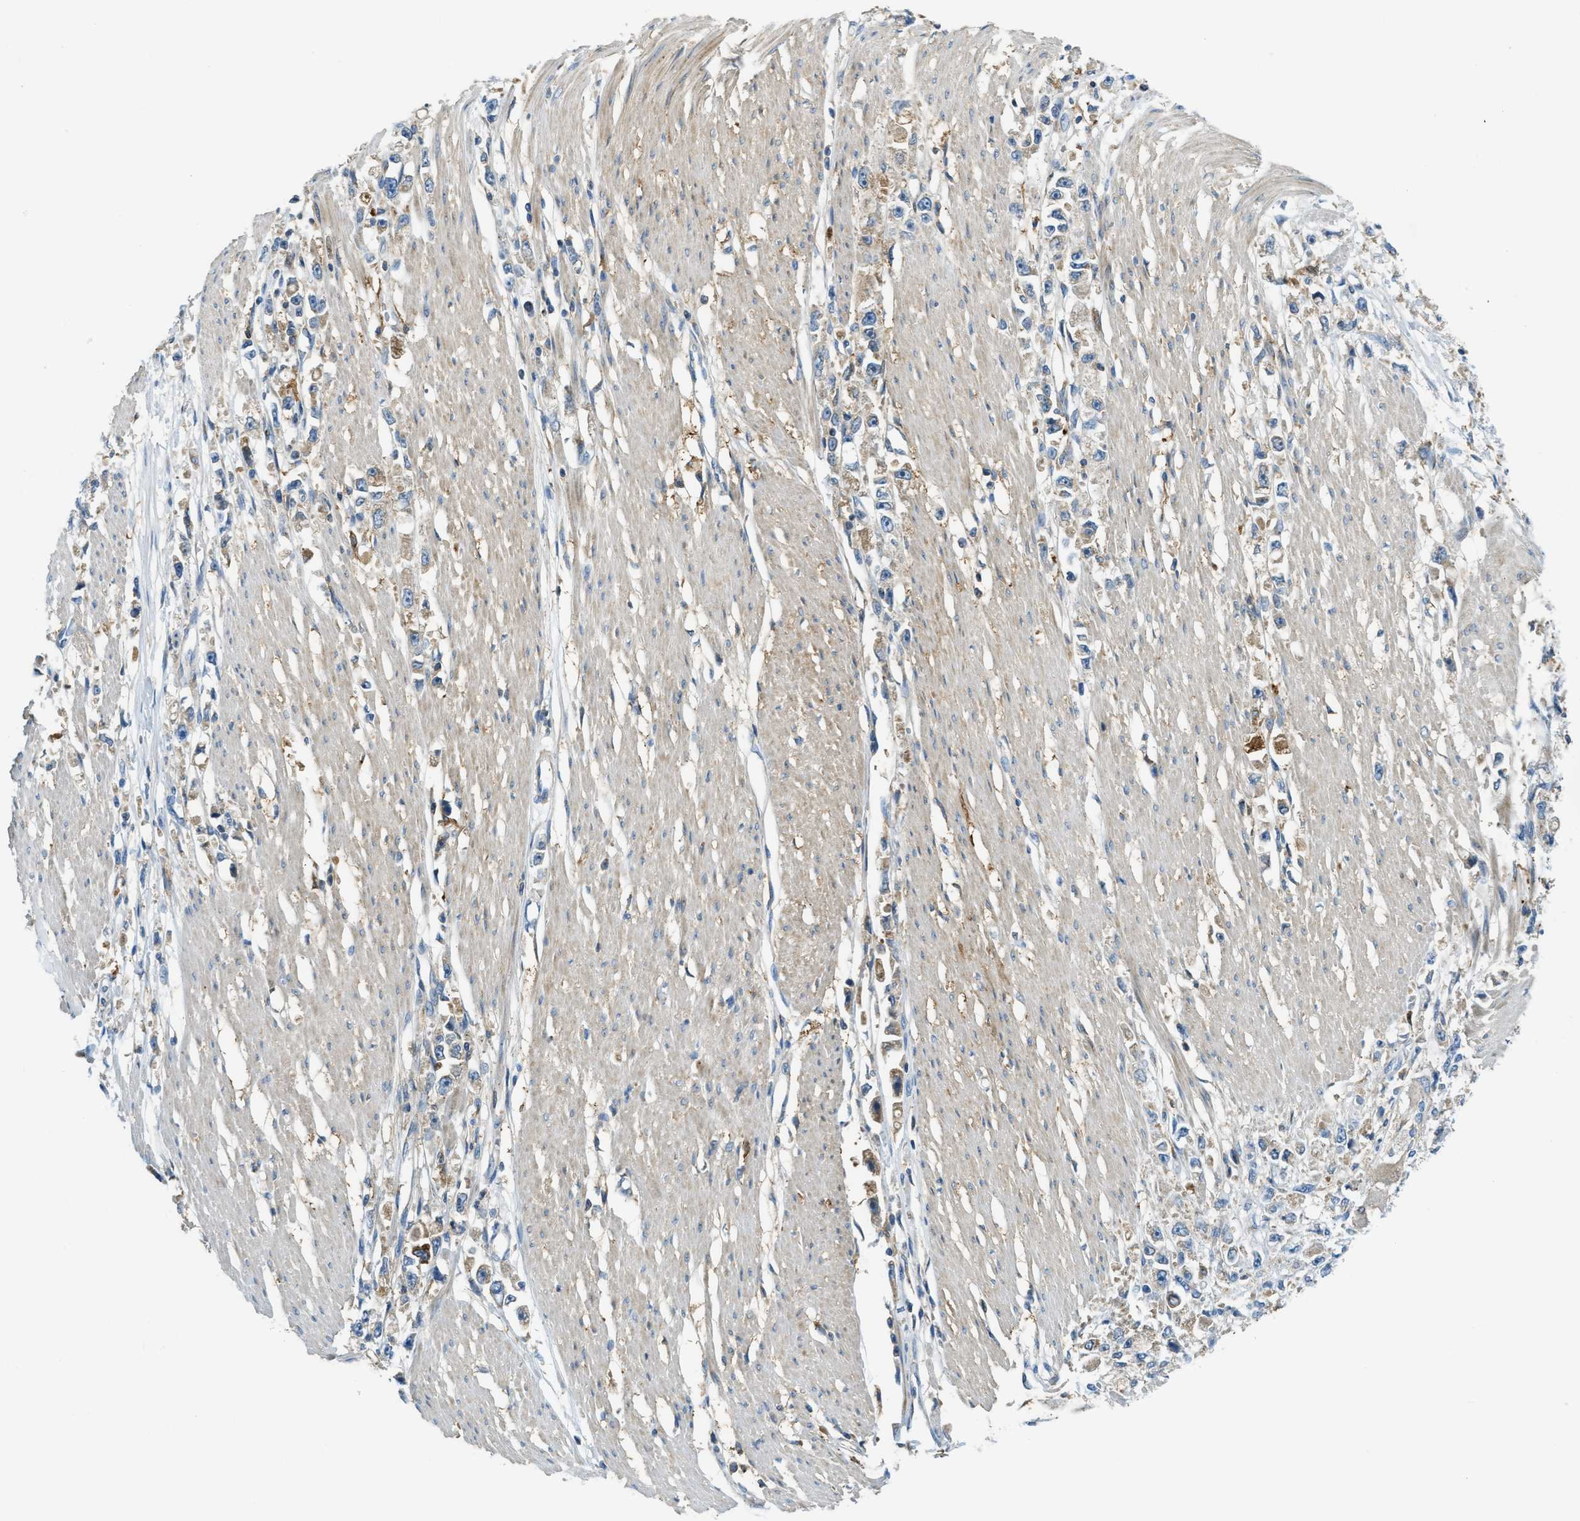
{"staining": {"intensity": "weak", "quantity": "25%-75%", "location": "cytoplasmic/membranous"}, "tissue": "stomach cancer", "cell_type": "Tumor cells", "image_type": "cancer", "snomed": [{"axis": "morphology", "description": "Adenocarcinoma, NOS"}, {"axis": "topography", "description": "Stomach"}], "caption": "Immunohistochemistry (IHC) (DAB (3,3'-diaminobenzidine)) staining of adenocarcinoma (stomach) demonstrates weak cytoplasmic/membranous protein expression in about 25%-75% of tumor cells. (DAB (3,3'-diaminobenzidine) IHC with brightfield microscopy, high magnification).", "gene": "RFFL", "patient": {"sex": "female", "age": 59}}